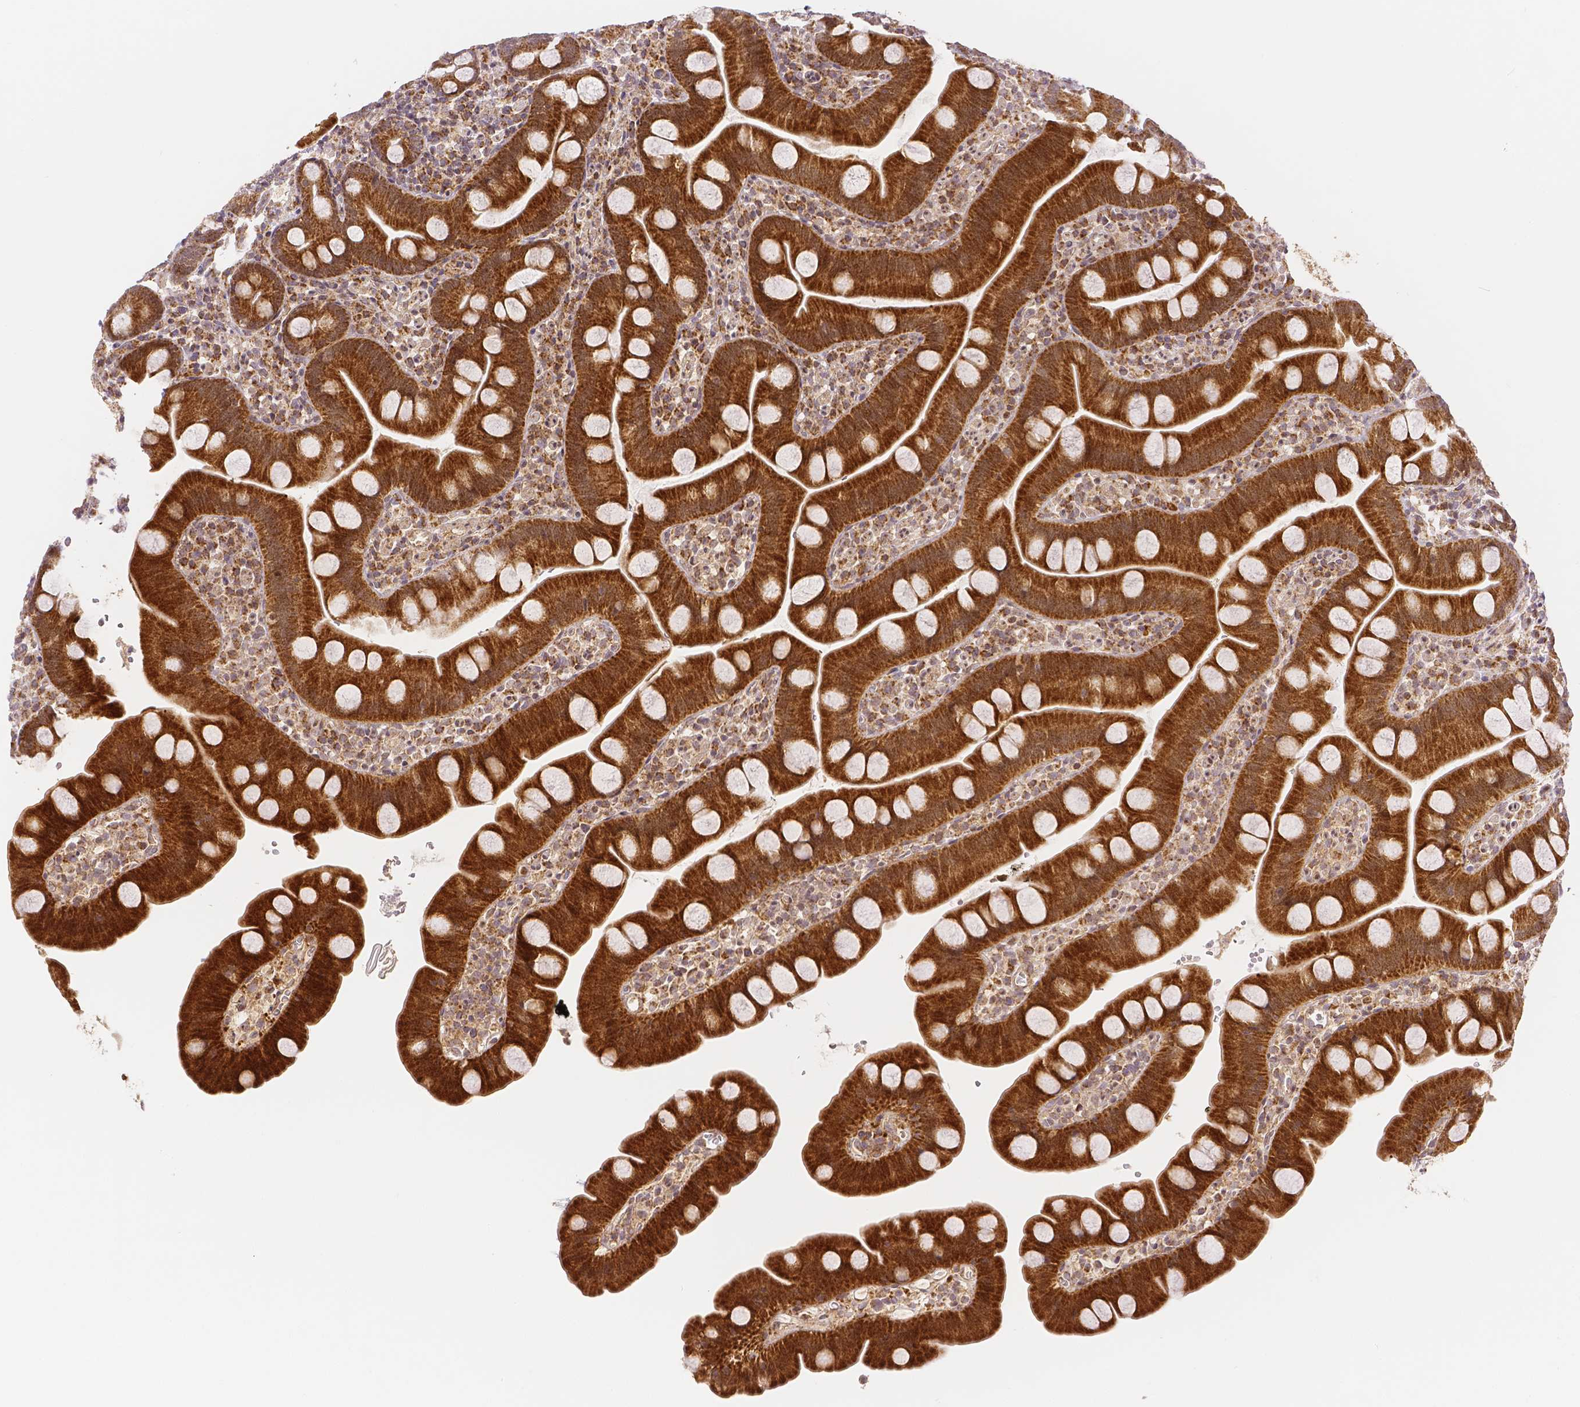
{"staining": {"intensity": "strong", "quantity": ">75%", "location": "cytoplasmic/membranous,nuclear"}, "tissue": "small intestine", "cell_type": "Glandular cells", "image_type": "normal", "snomed": [{"axis": "morphology", "description": "Normal tissue, NOS"}, {"axis": "topography", "description": "Small intestine"}], "caption": "A brown stain shows strong cytoplasmic/membranous,nuclear positivity of a protein in glandular cells of unremarkable small intestine.", "gene": "RHOT1", "patient": {"sex": "female", "age": 68}}